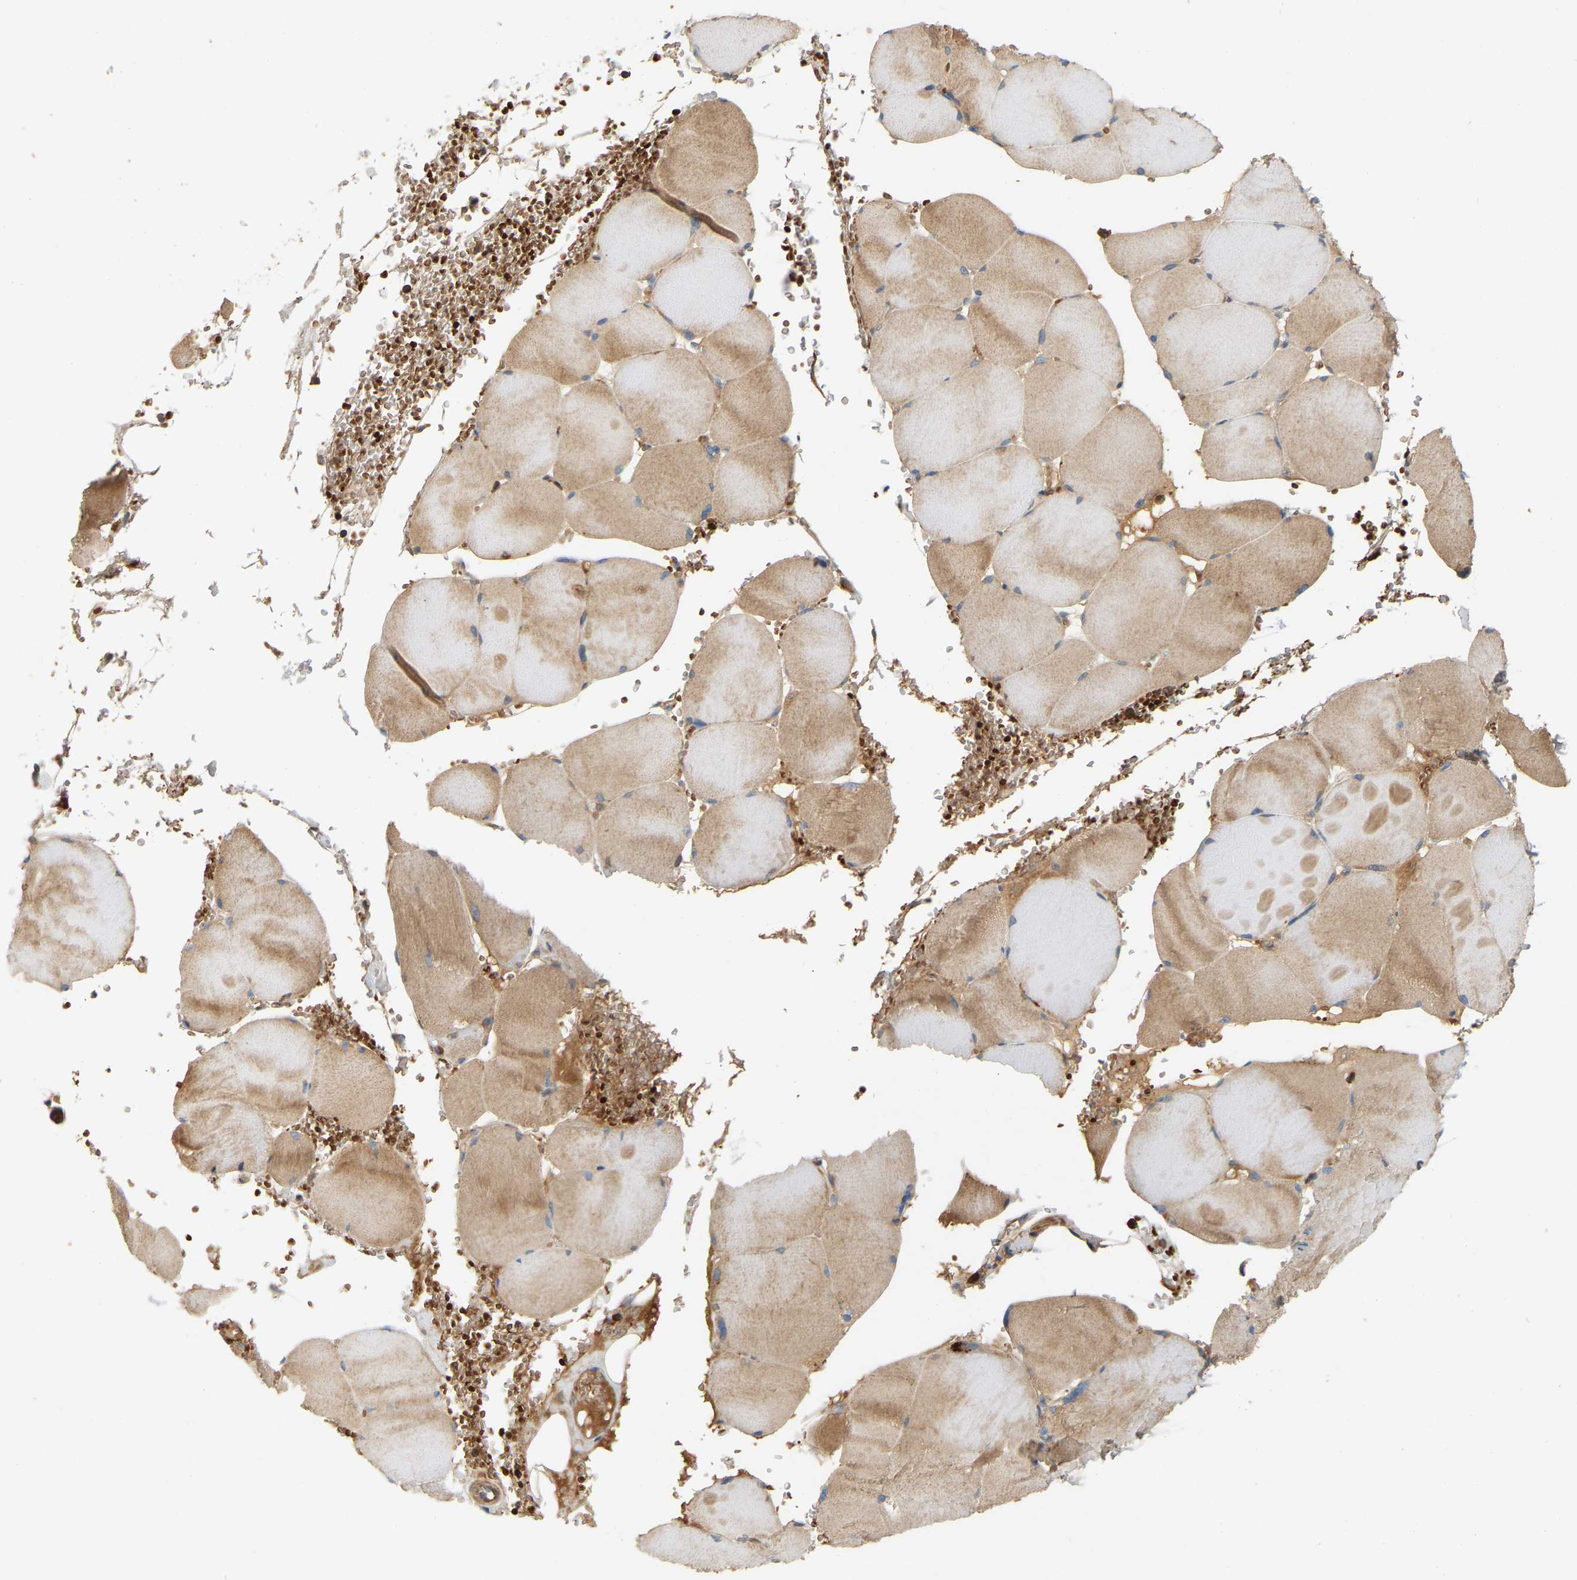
{"staining": {"intensity": "moderate", "quantity": "25%-75%", "location": "cytoplasmic/membranous"}, "tissue": "skeletal muscle", "cell_type": "Myocytes", "image_type": "normal", "snomed": [{"axis": "morphology", "description": "Normal tissue, NOS"}, {"axis": "topography", "description": "Skin"}, {"axis": "topography", "description": "Skeletal muscle"}], "caption": "An immunohistochemistry (IHC) micrograph of unremarkable tissue is shown. Protein staining in brown labels moderate cytoplasmic/membranous positivity in skeletal muscle within myocytes. The staining is performed using DAB (3,3'-diaminobenzidine) brown chromogen to label protein expression. The nuclei are counter-stained blue using hematoxylin.", "gene": "AKAP13", "patient": {"sex": "male", "age": 83}}